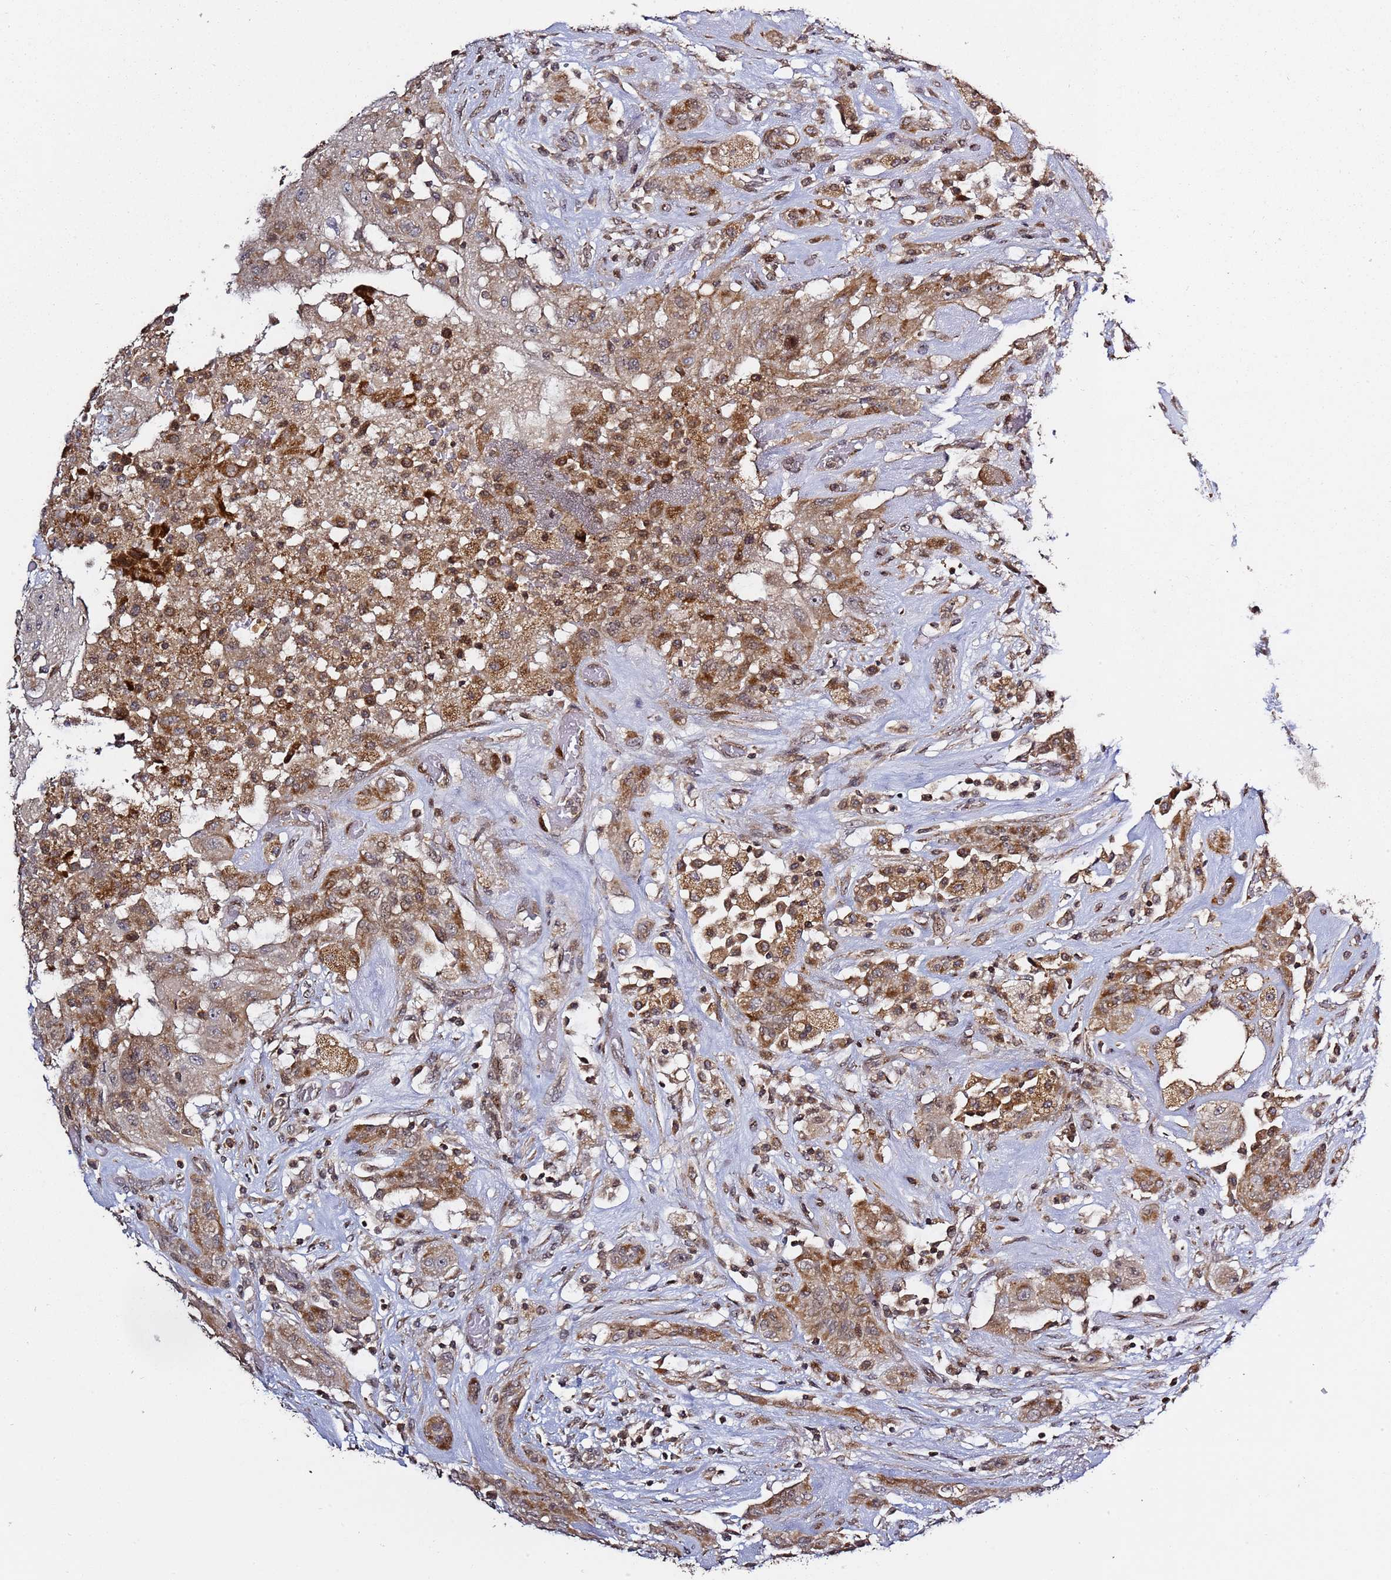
{"staining": {"intensity": "moderate", "quantity": ">75%", "location": "cytoplasmic/membranous"}, "tissue": "thyroid cancer", "cell_type": "Tumor cells", "image_type": "cancer", "snomed": [{"axis": "morphology", "description": "Papillary adenocarcinoma, NOS"}, {"axis": "topography", "description": "Thyroid gland"}], "caption": "Immunohistochemical staining of papillary adenocarcinoma (thyroid) exhibits moderate cytoplasmic/membranous protein staining in about >75% of tumor cells. The protein of interest is stained brown, and the nuclei are stained in blue (DAB (3,3'-diaminobenzidine) IHC with brightfield microscopy, high magnification).", "gene": "RCOR2", "patient": {"sex": "female", "age": 59}}